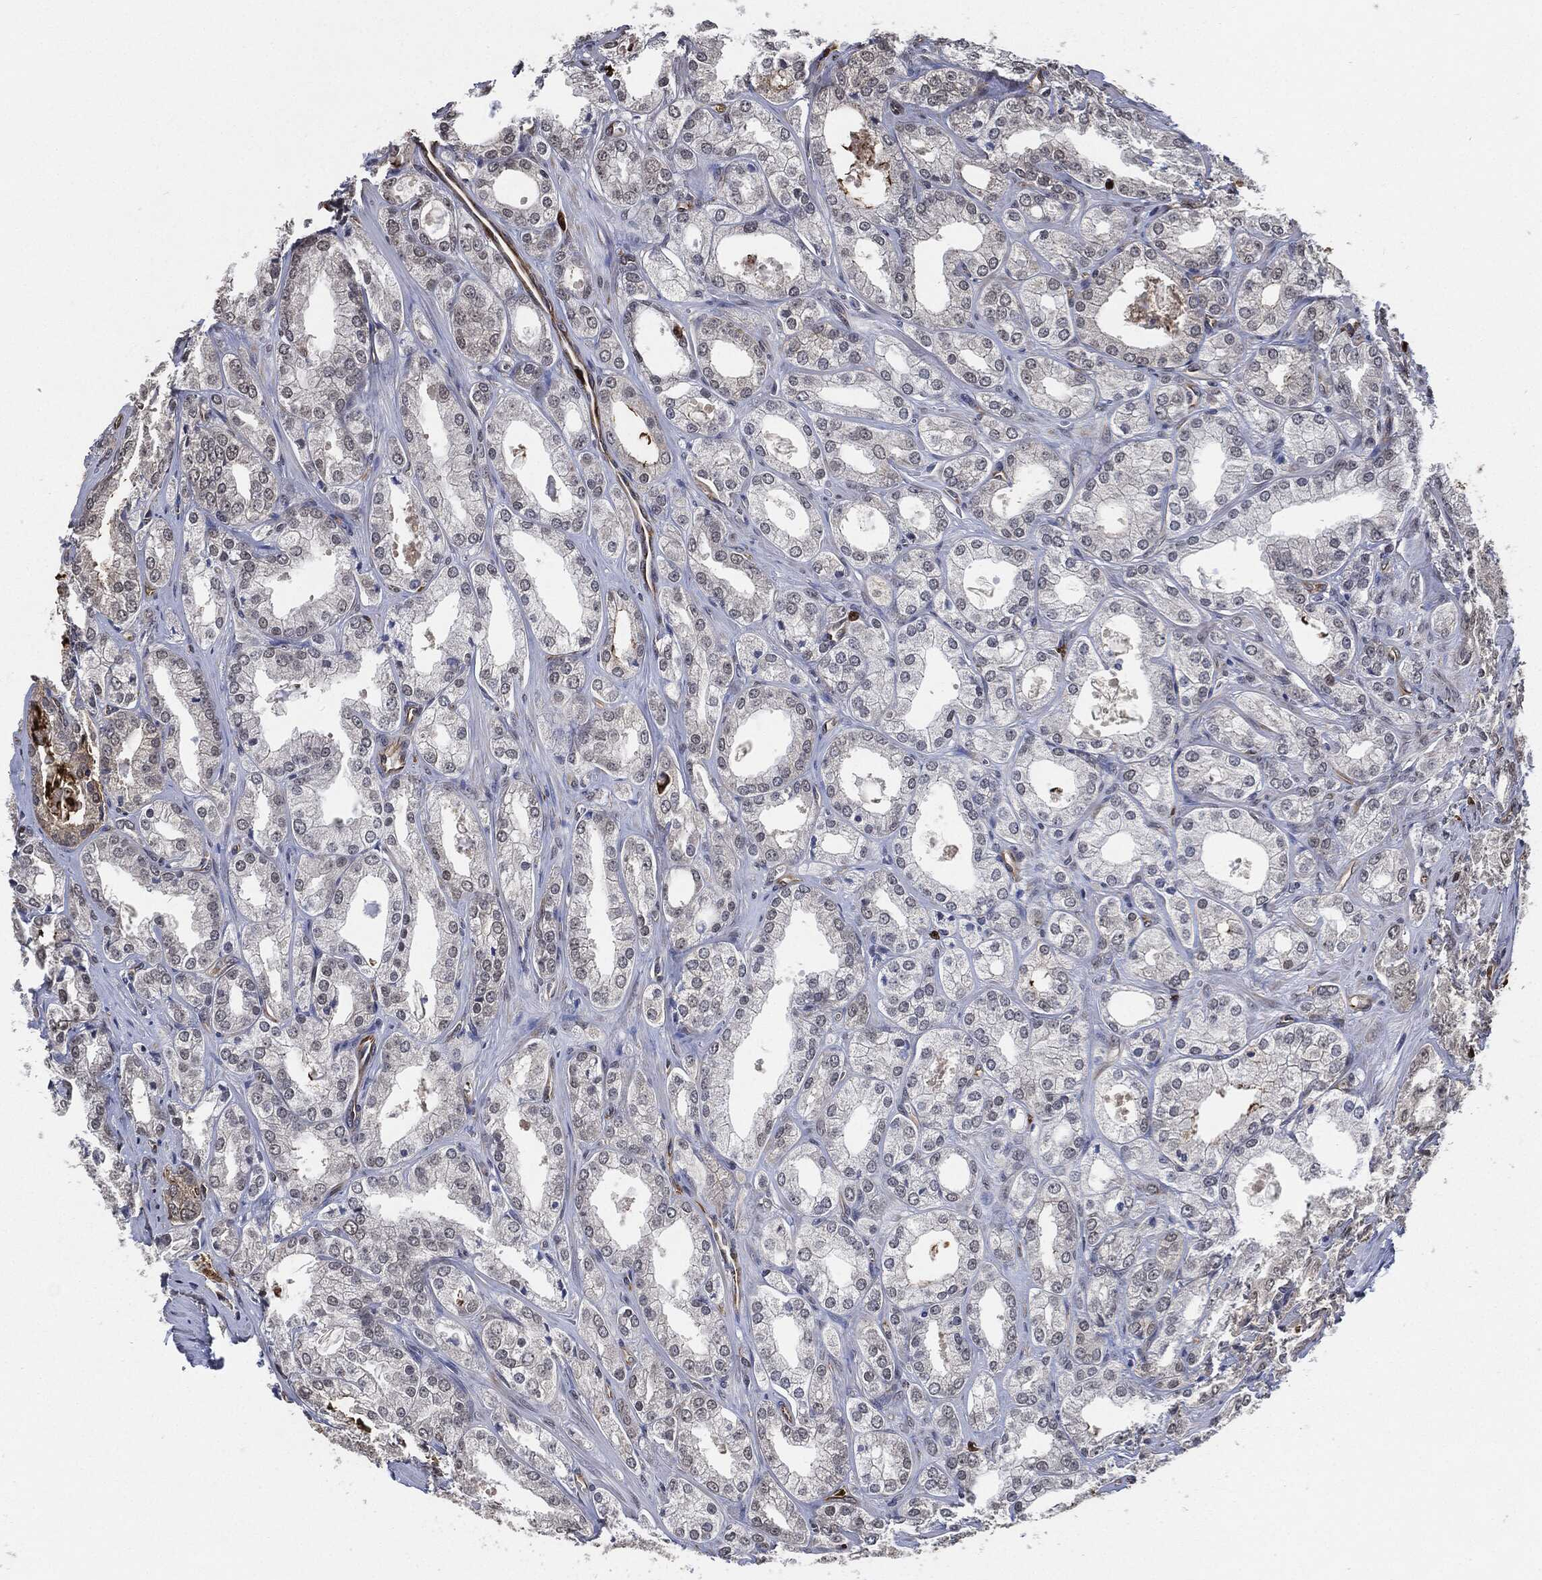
{"staining": {"intensity": "negative", "quantity": "none", "location": "none"}, "tissue": "prostate cancer", "cell_type": "Tumor cells", "image_type": "cancer", "snomed": [{"axis": "morphology", "description": "Adenocarcinoma, NOS"}, {"axis": "morphology", "description": "Adenocarcinoma, High grade"}, {"axis": "topography", "description": "Prostate"}], "caption": "Protein analysis of adenocarcinoma (high-grade) (prostate) displays no significant staining in tumor cells. (DAB IHC, high magnification).", "gene": "S100A9", "patient": {"sex": "male", "age": 70}}